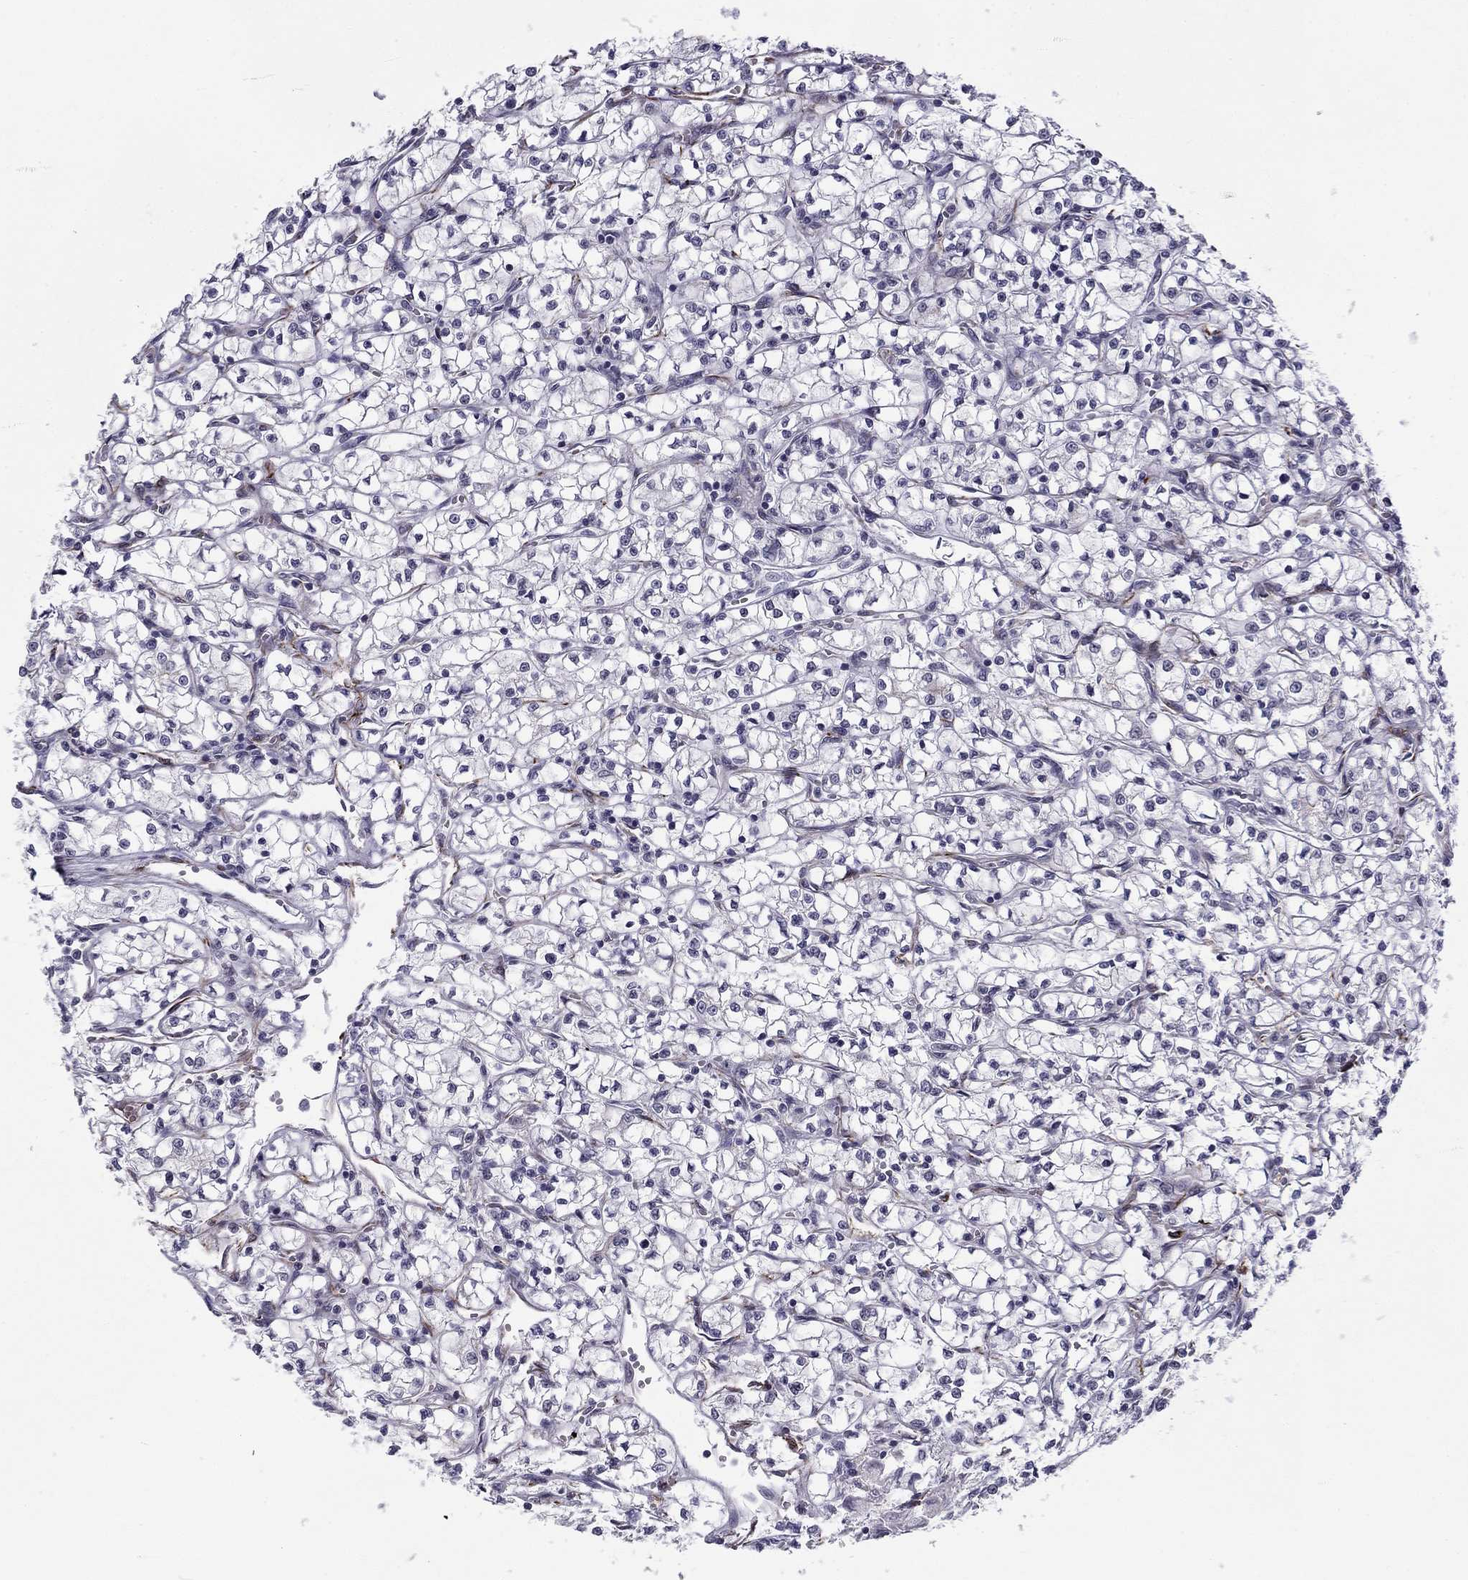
{"staining": {"intensity": "negative", "quantity": "none", "location": "none"}, "tissue": "renal cancer", "cell_type": "Tumor cells", "image_type": "cancer", "snomed": [{"axis": "morphology", "description": "Adenocarcinoma, NOS"}, {"axis": "topography", "description": "Kidney"}], "caption": "Immunohistochemistry of human renal adenocarcinoma exhibits no staining in tumor cells. (DAB (3,3'-diaminobenzidine) IHC visualized using brightfield microscopy, high magnification).", "gene": "ANKS4B", "patient": {"sex": "female", "age": 64}}